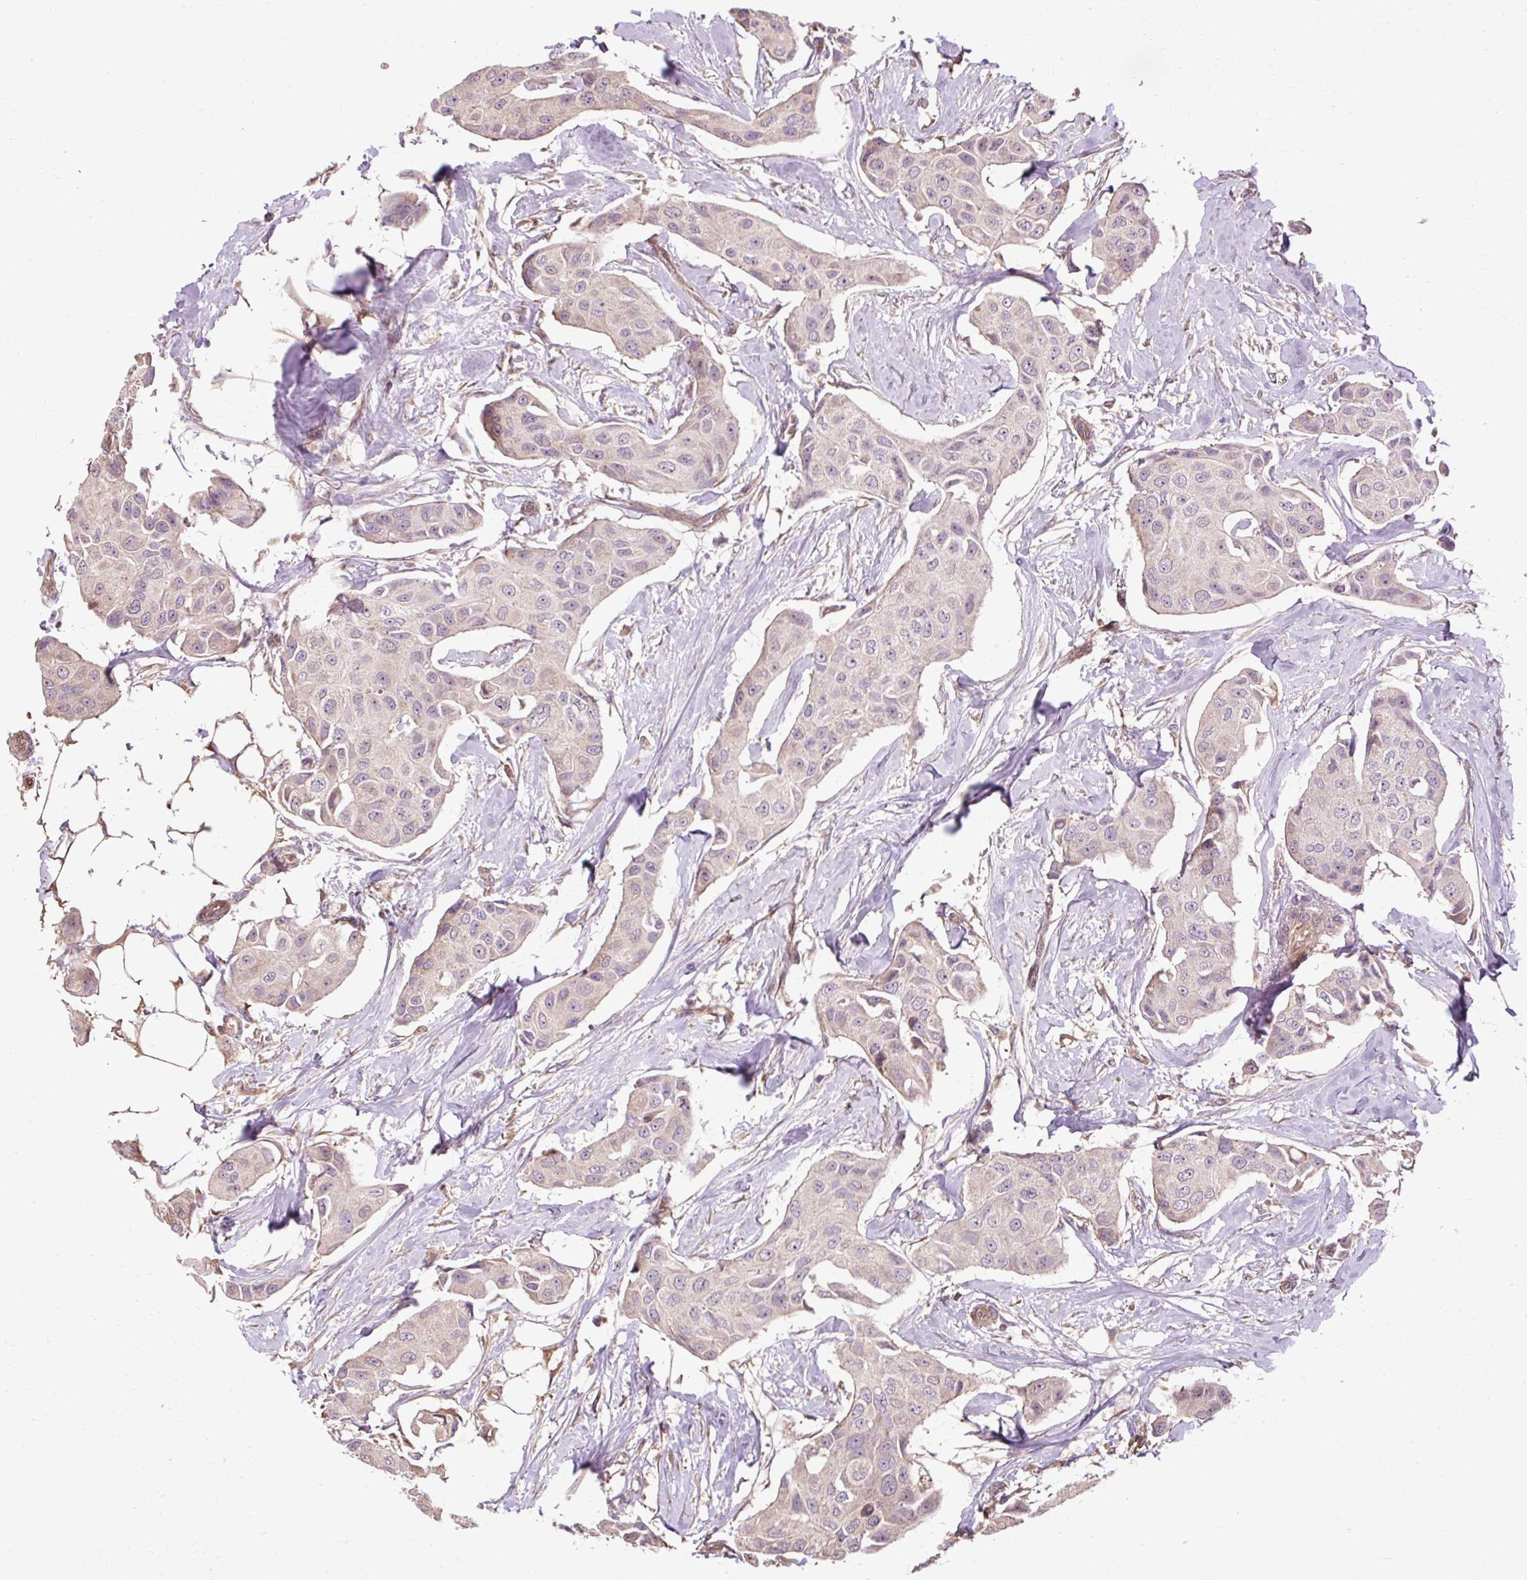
{"staining": {"intensity": "weak", "quantity": "<25%", "location": "cytoplasmic/membranous"}, "tissue": "breast cancer", "cell_type": "Tumor cells", "image_type": "cancer", "snomed": [{"axis": "morphology", "description": "Duct carcinoma"}, {"axis": "topography", "description": "Breast"}, {"axis": "topography", "description": "Lymph node"}], "caption": "Tumor cells show no significant protein expression in breast cancer. (Brightfield microscopy of DAB immunohistochemistry (IHC) at high magnification).", "gene": "FLRT1", "patient": {"sex": "female", "age": 80}}